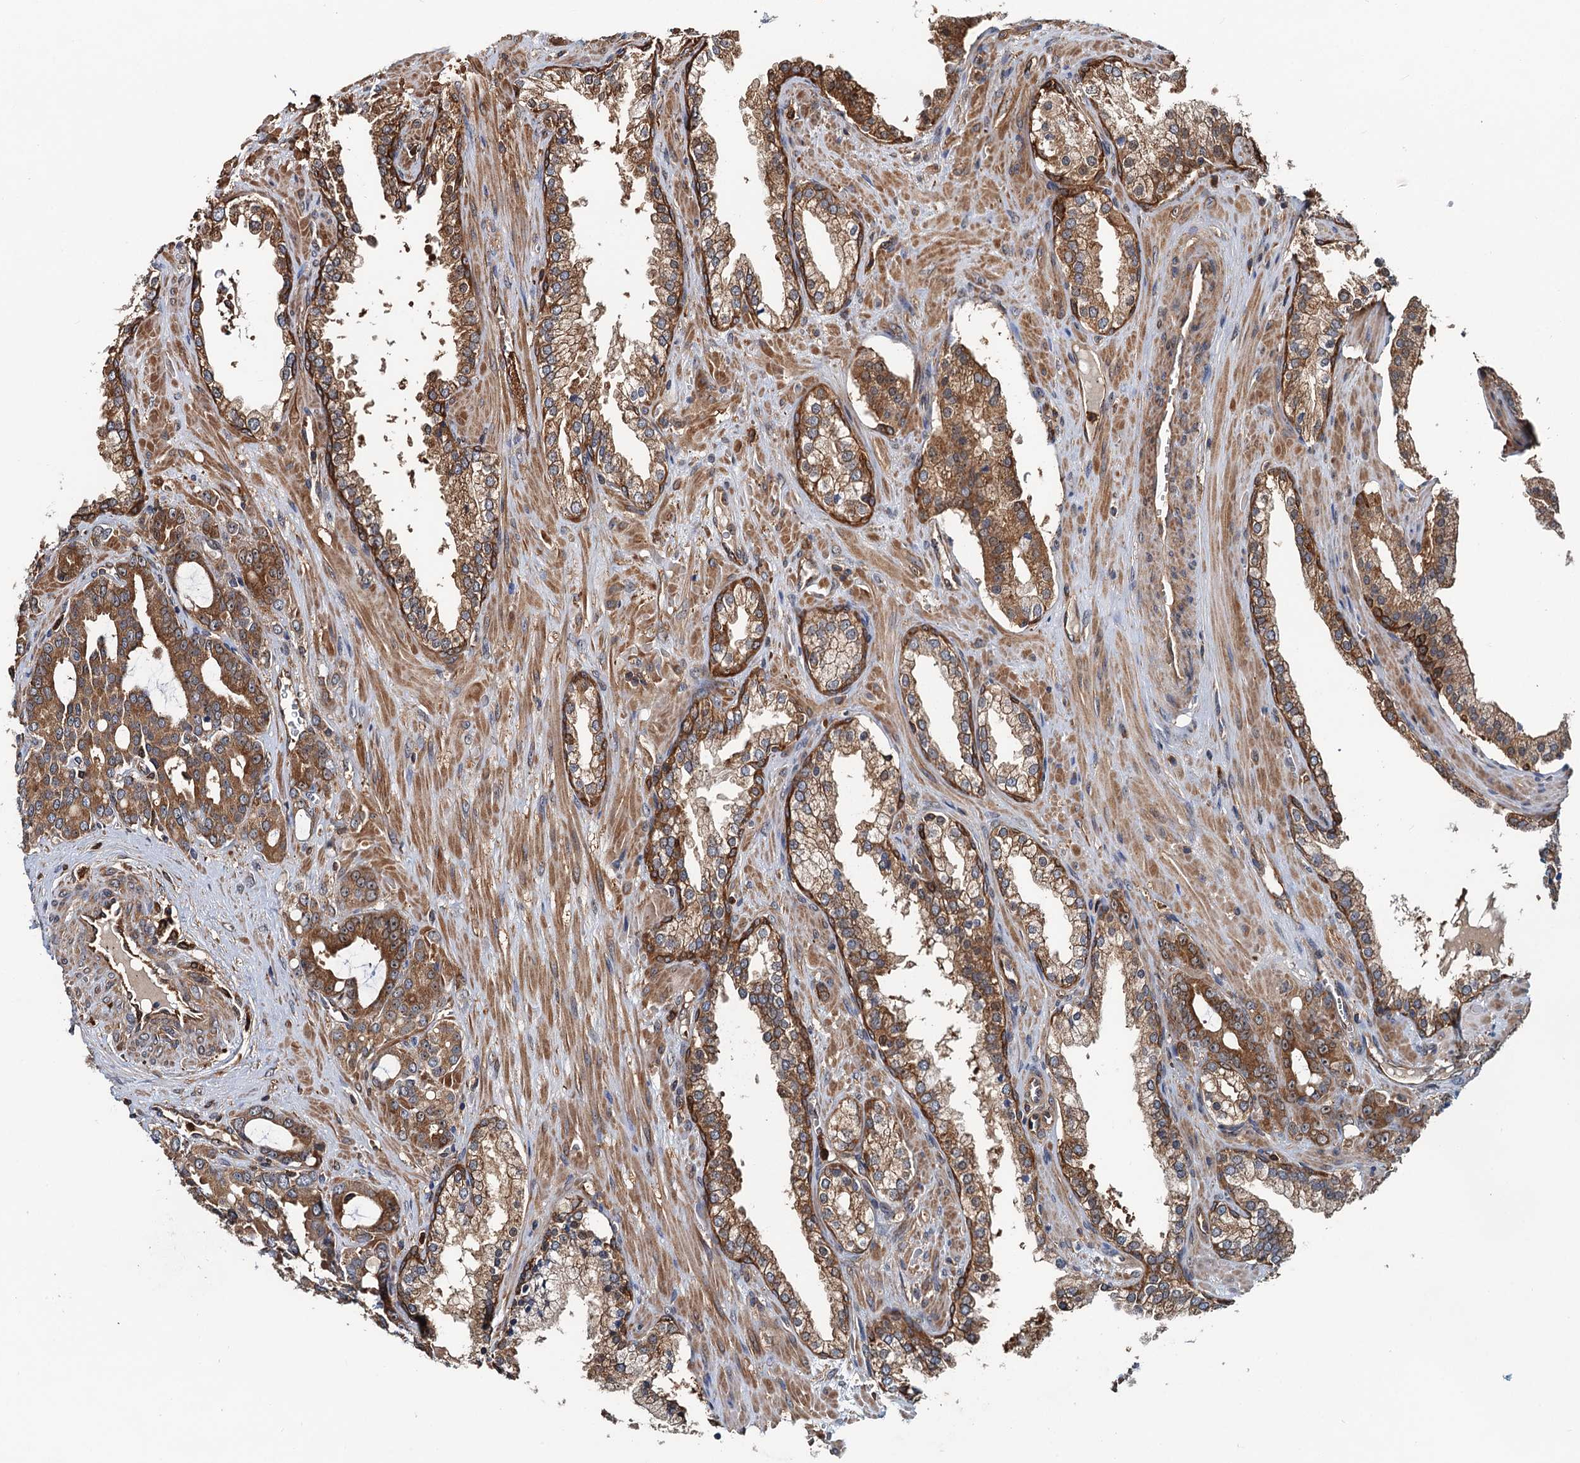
{"staining": {"intensity": "moderate", "quantity": ">75%", "location": "cytoplasmic/membranous"}, "tissue": "prostate cancer", "cell_type": "Tumor cells", "image_type": "cancer", "snomed": [{"axis": "morphology", "description": "Adenocarcinoma, High grade"}, {"axis": "topography", "description": "Prostate"}], "caption": "High-power microscopy captured an immunohistochemistry (IHC) histopathology image of prostate cancer (adenocarcinoma (high-grade)), revealing moderate cytoplasmic/membranous positivity in approximately >75% of tumor cells. (DAB = brown stain, brightfield microscopy at high magnification).", "gene": "USP6NL", "patient": {"sex": "male", "age": 72}}